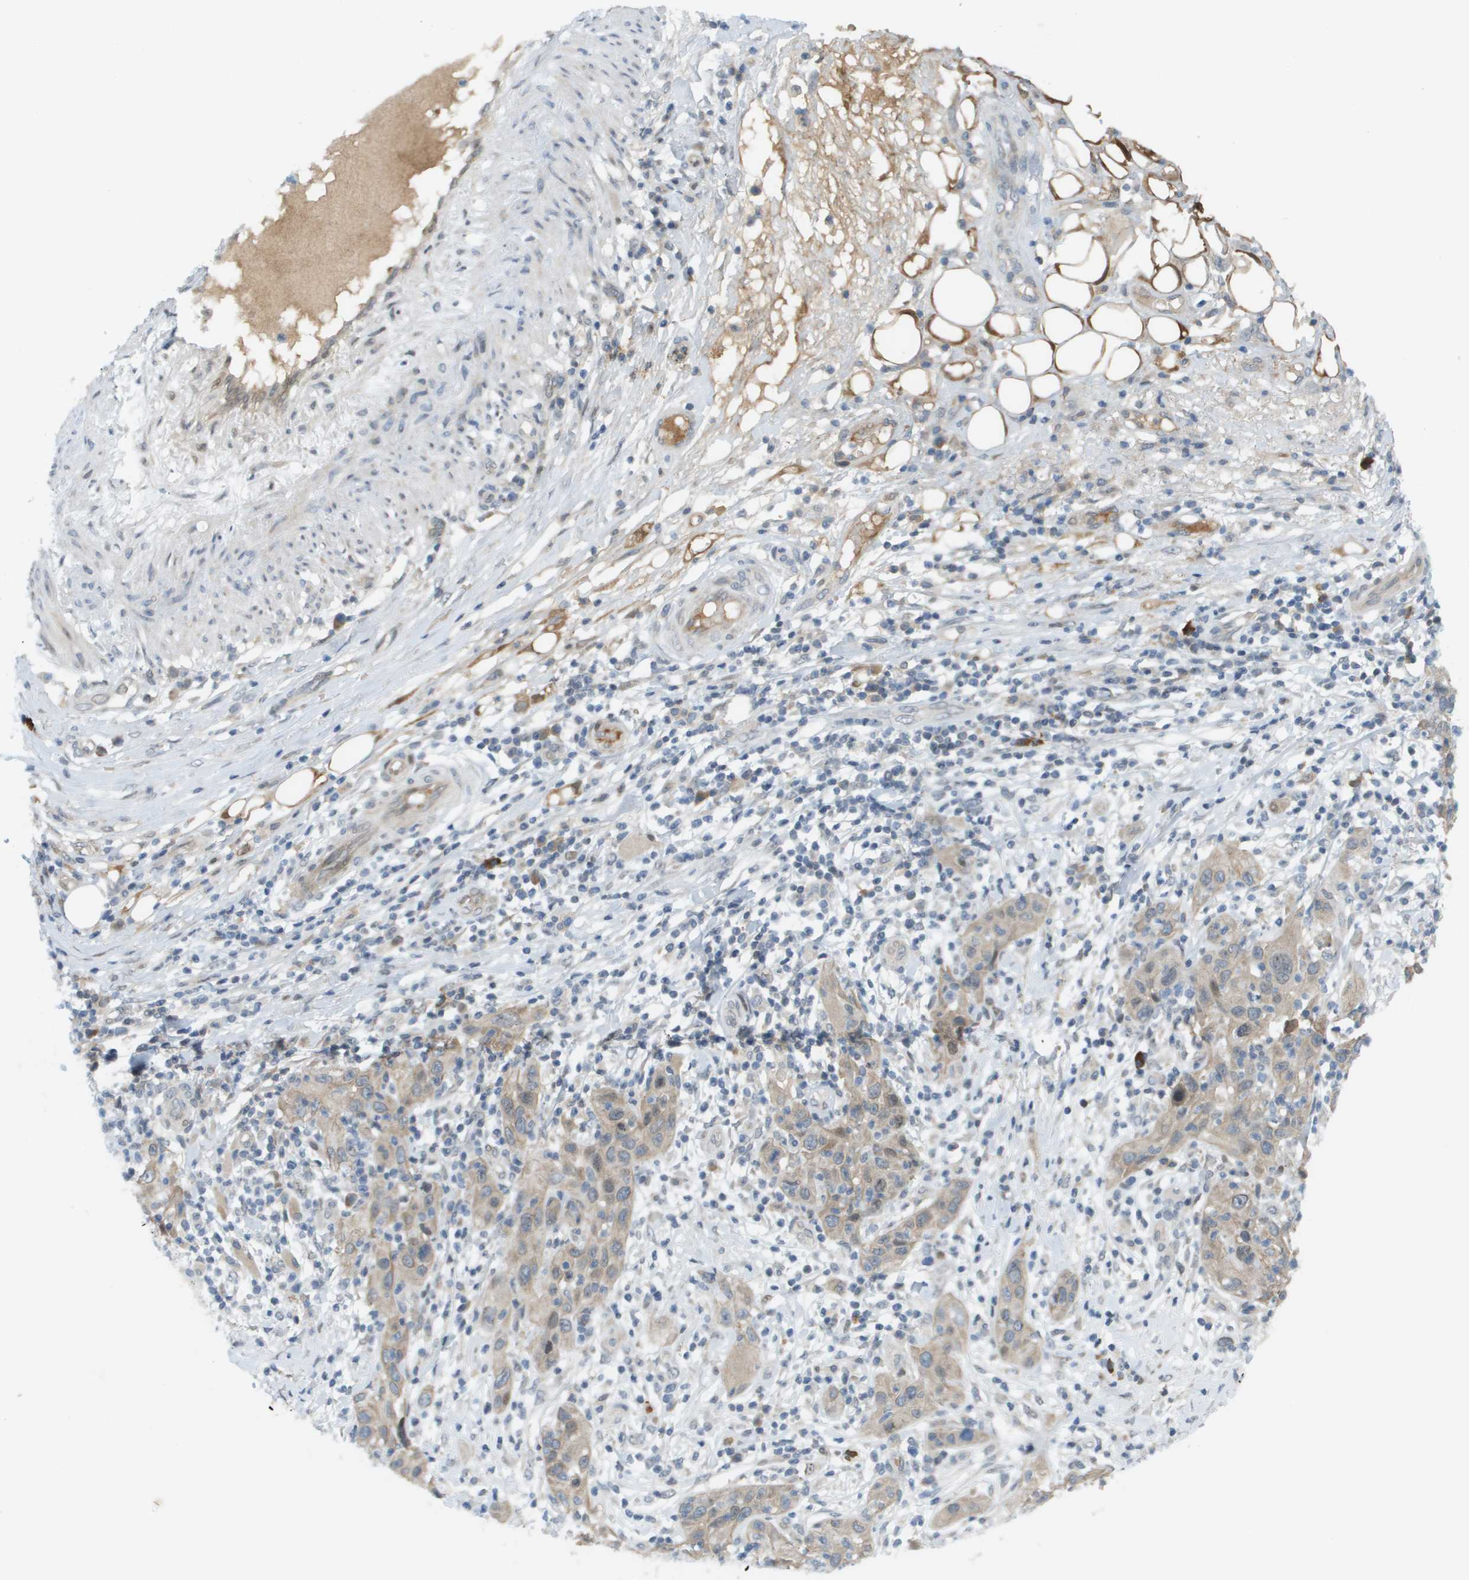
{"staining": {"intensity": "weak", "quantity": ">75%", "location": "cytoplasmic/membranous"}, "tissue": "skin cancer", "cell_type": "Tumor cells", "image_type": "cancer", "snomed": [{"axis": "morphology", "description": "Squamous cell carcinoma, NOS"}, {"axis": "topography", "description": "Skin"}], "caption": "Immunohistochemistry (DAB (3,3'-diaminobenzidine)) staining of human squamous cell carcinoma (skin) reveals weak cytoplasmic/membranous protein staining in about >75% of tumor cells. (DAB (3,3'-diaminobenzidine) IHC, brown staining for protein, blue staining for nuclei).", "gene": "CACNB4", "patient": {"sex": "female", "age": 88}}